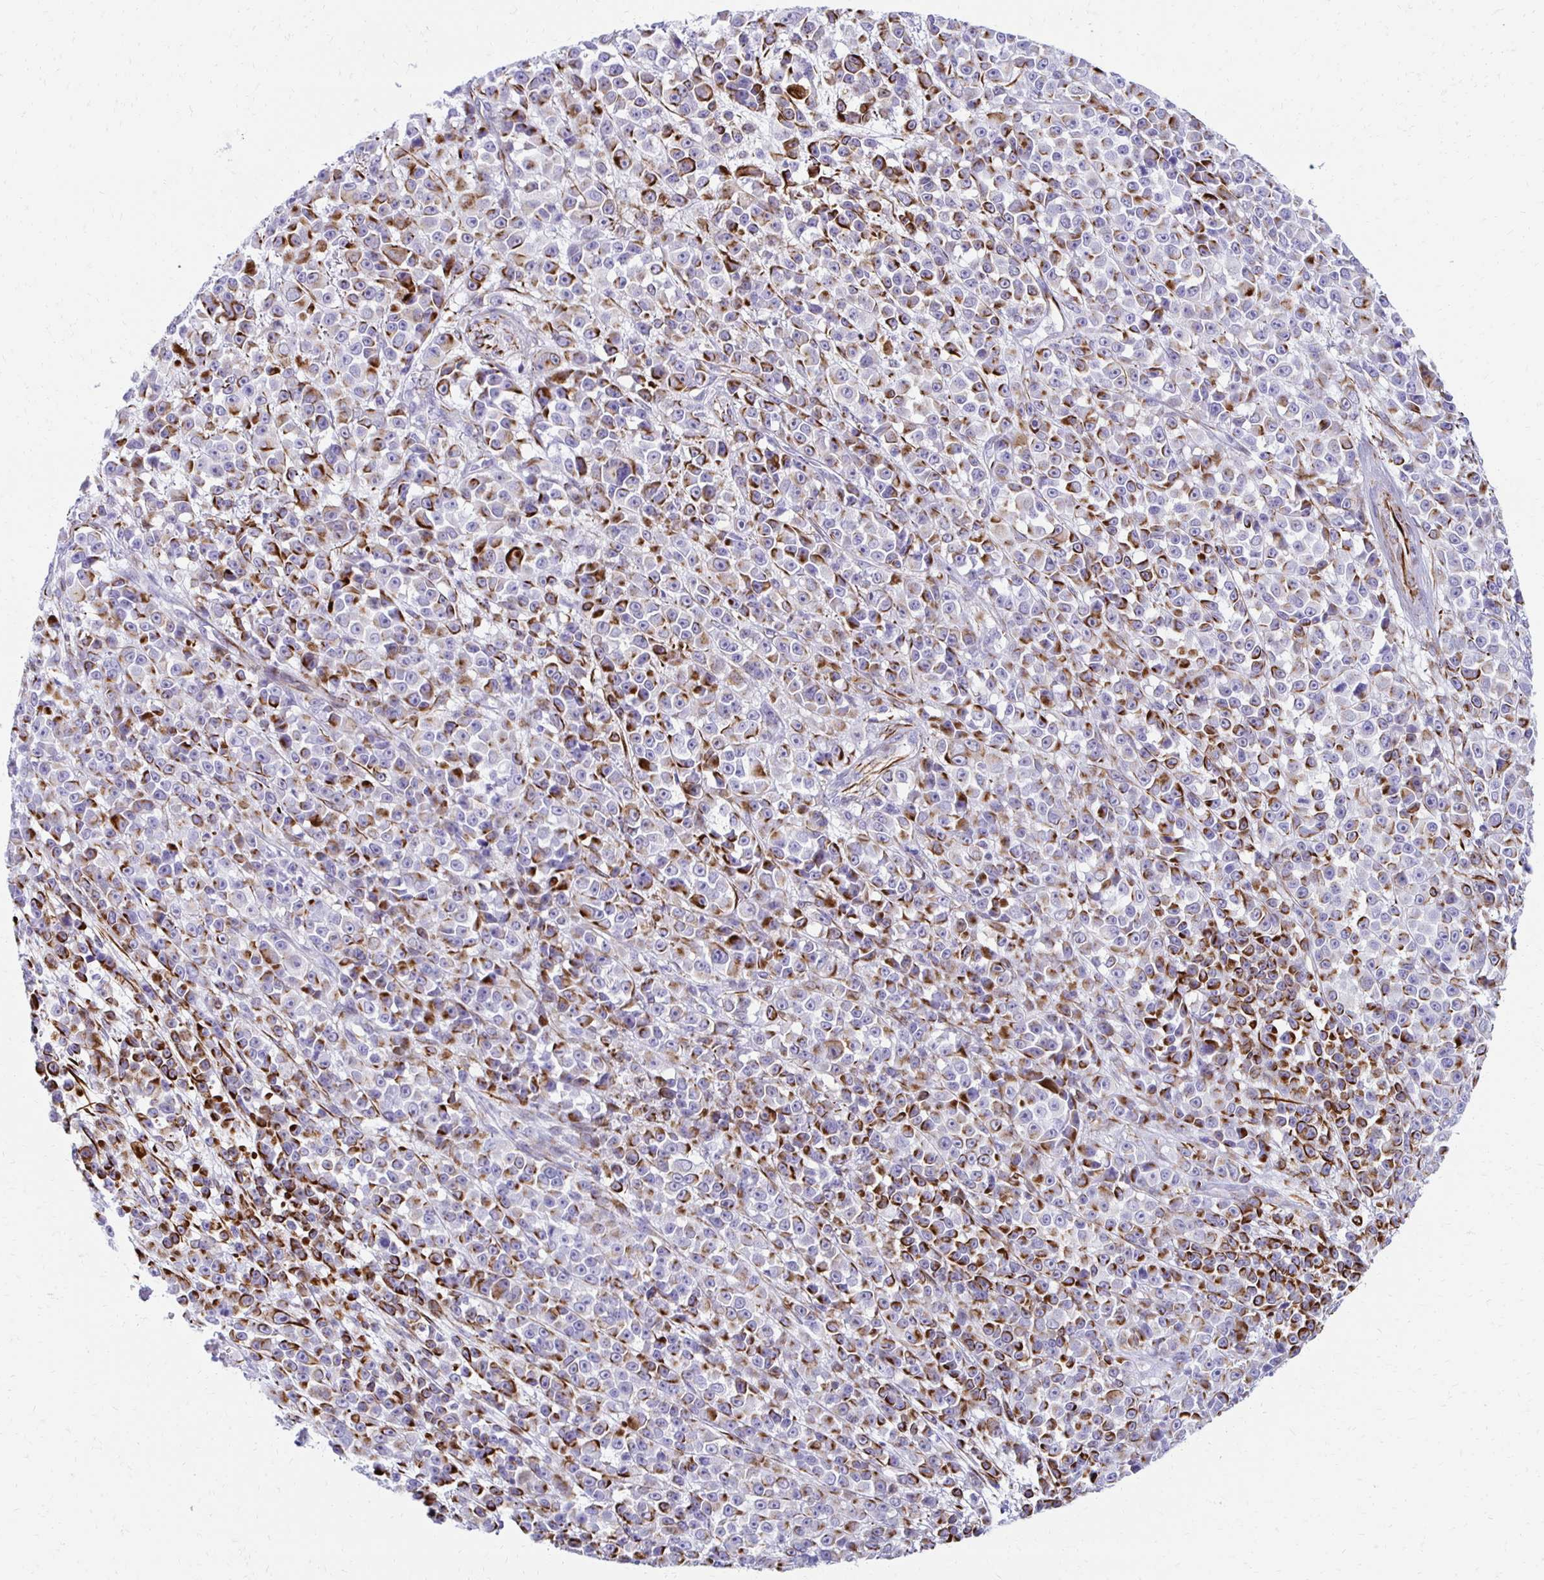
{"staining": {"intensity": "strong", "quantity": "25%-75%", "location": "cytoplasmic/membranous"}, "tissue": "melanoma", "cell_type": "Tumor cells", "image_type": "cancer", "snomed": [{"axis": "morphology", "description": "Malignant melanoma, NOS"}, {"axis": "topography", "description": "Skin"}, {"axis": "topography", "description": "Skin of back"}], "caption": "Immunohistochemical staining of melanoma exhibits strong cytoplasmic/membranous protein expression in approximately 25%-75% of tumor cells.", "gene": "TMEM54", "patient": {"sex": "male", "age": 91}}